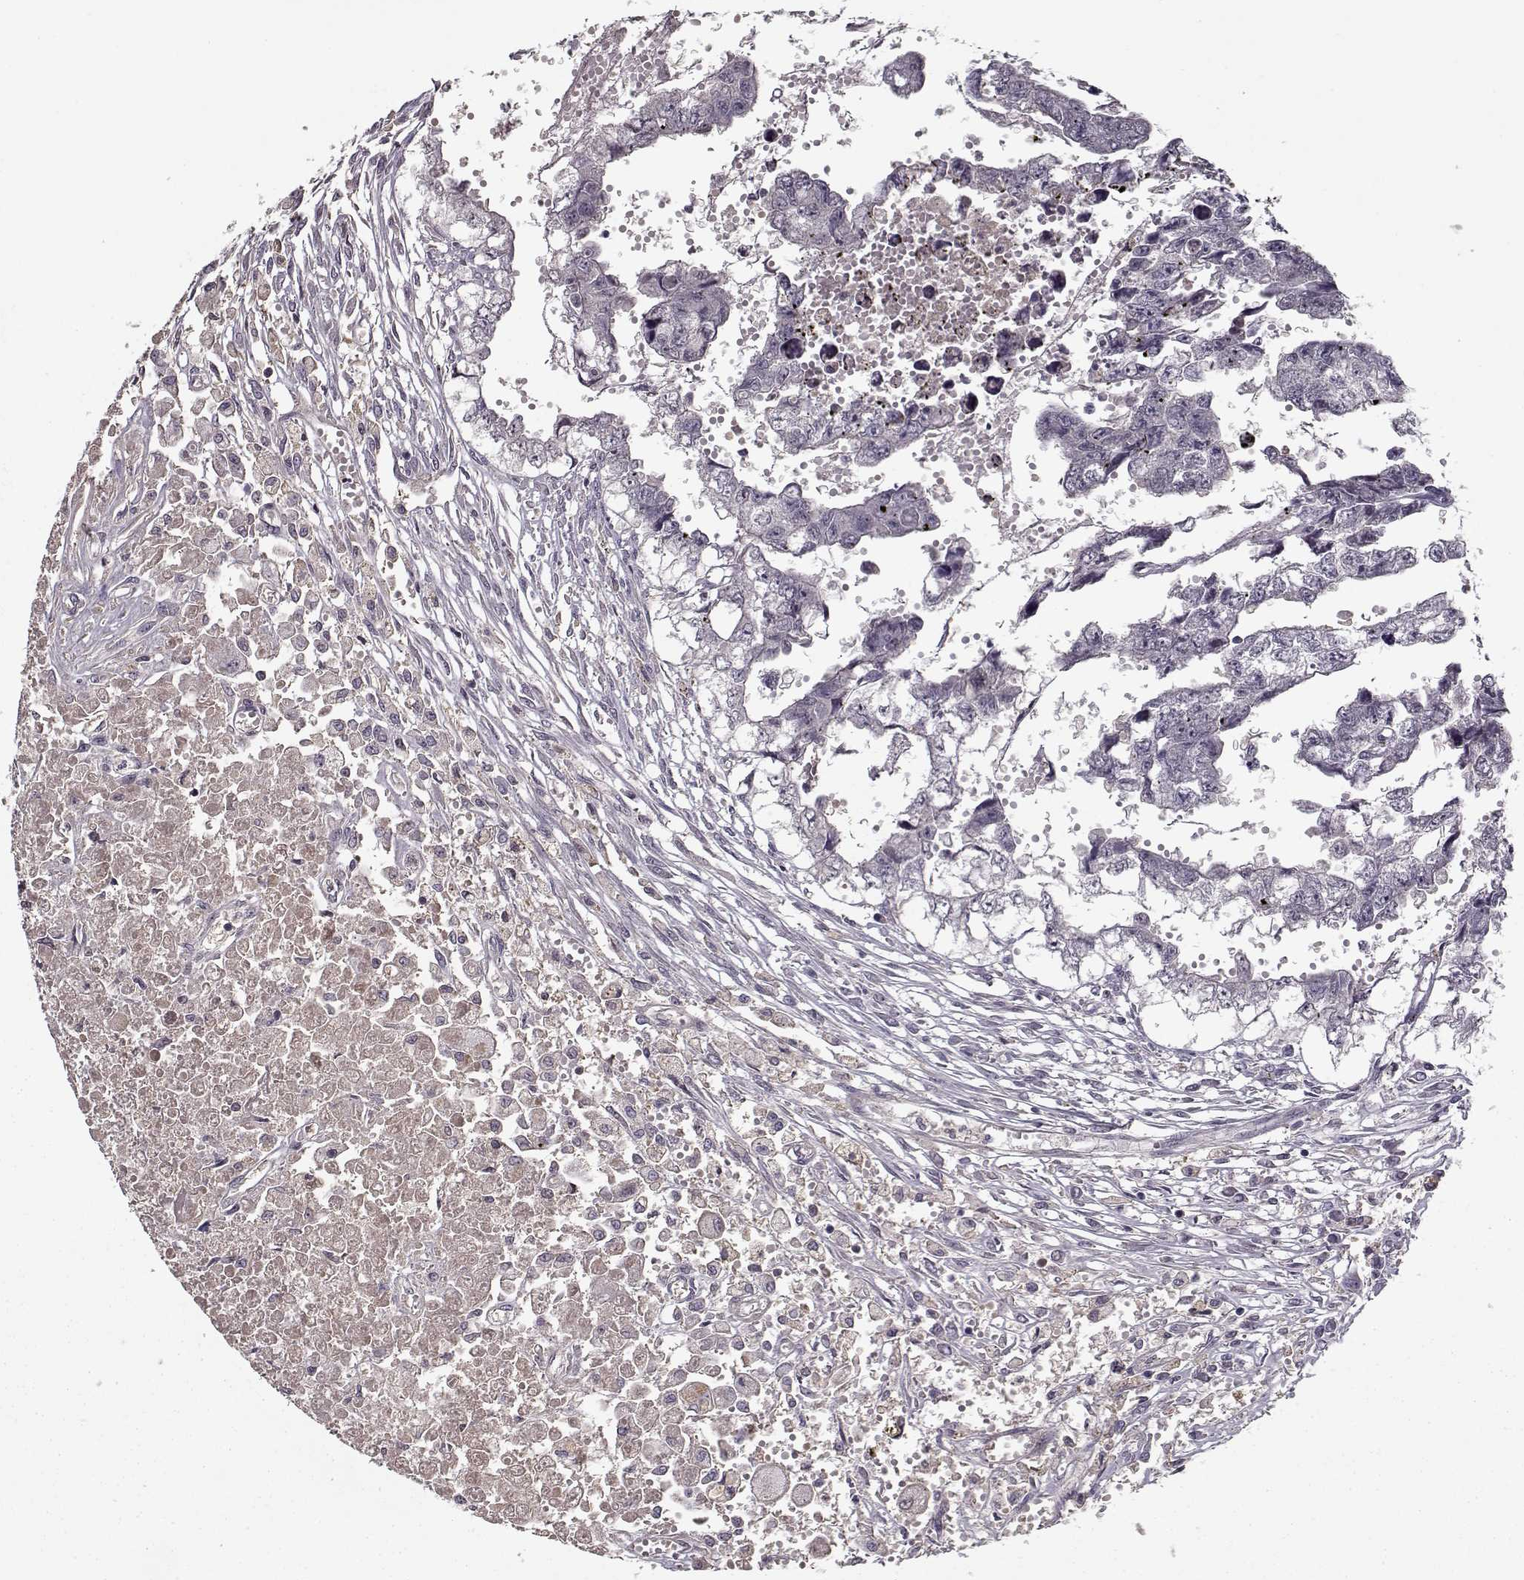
{"staining": {"intensity": "negative", "quantity": "none", "location": "none"}, "tissue": "testis cancer", "cell_type": "Tumor cells", "image_type": "cancer", "snomed": [{"axis": "morphology", "description": "Carcinoma, Embryonal, NOS"}, {"axis": "morphology", "description": "Teratoma, malignant, NOS"}, {"axis": "topography", "description": "Testis"}], "caption": "There is no significant positivity in tumor cells of malignant teratoma (testis).", "gene": "AFM", "patient": {"sex": "male", "age": 44}}